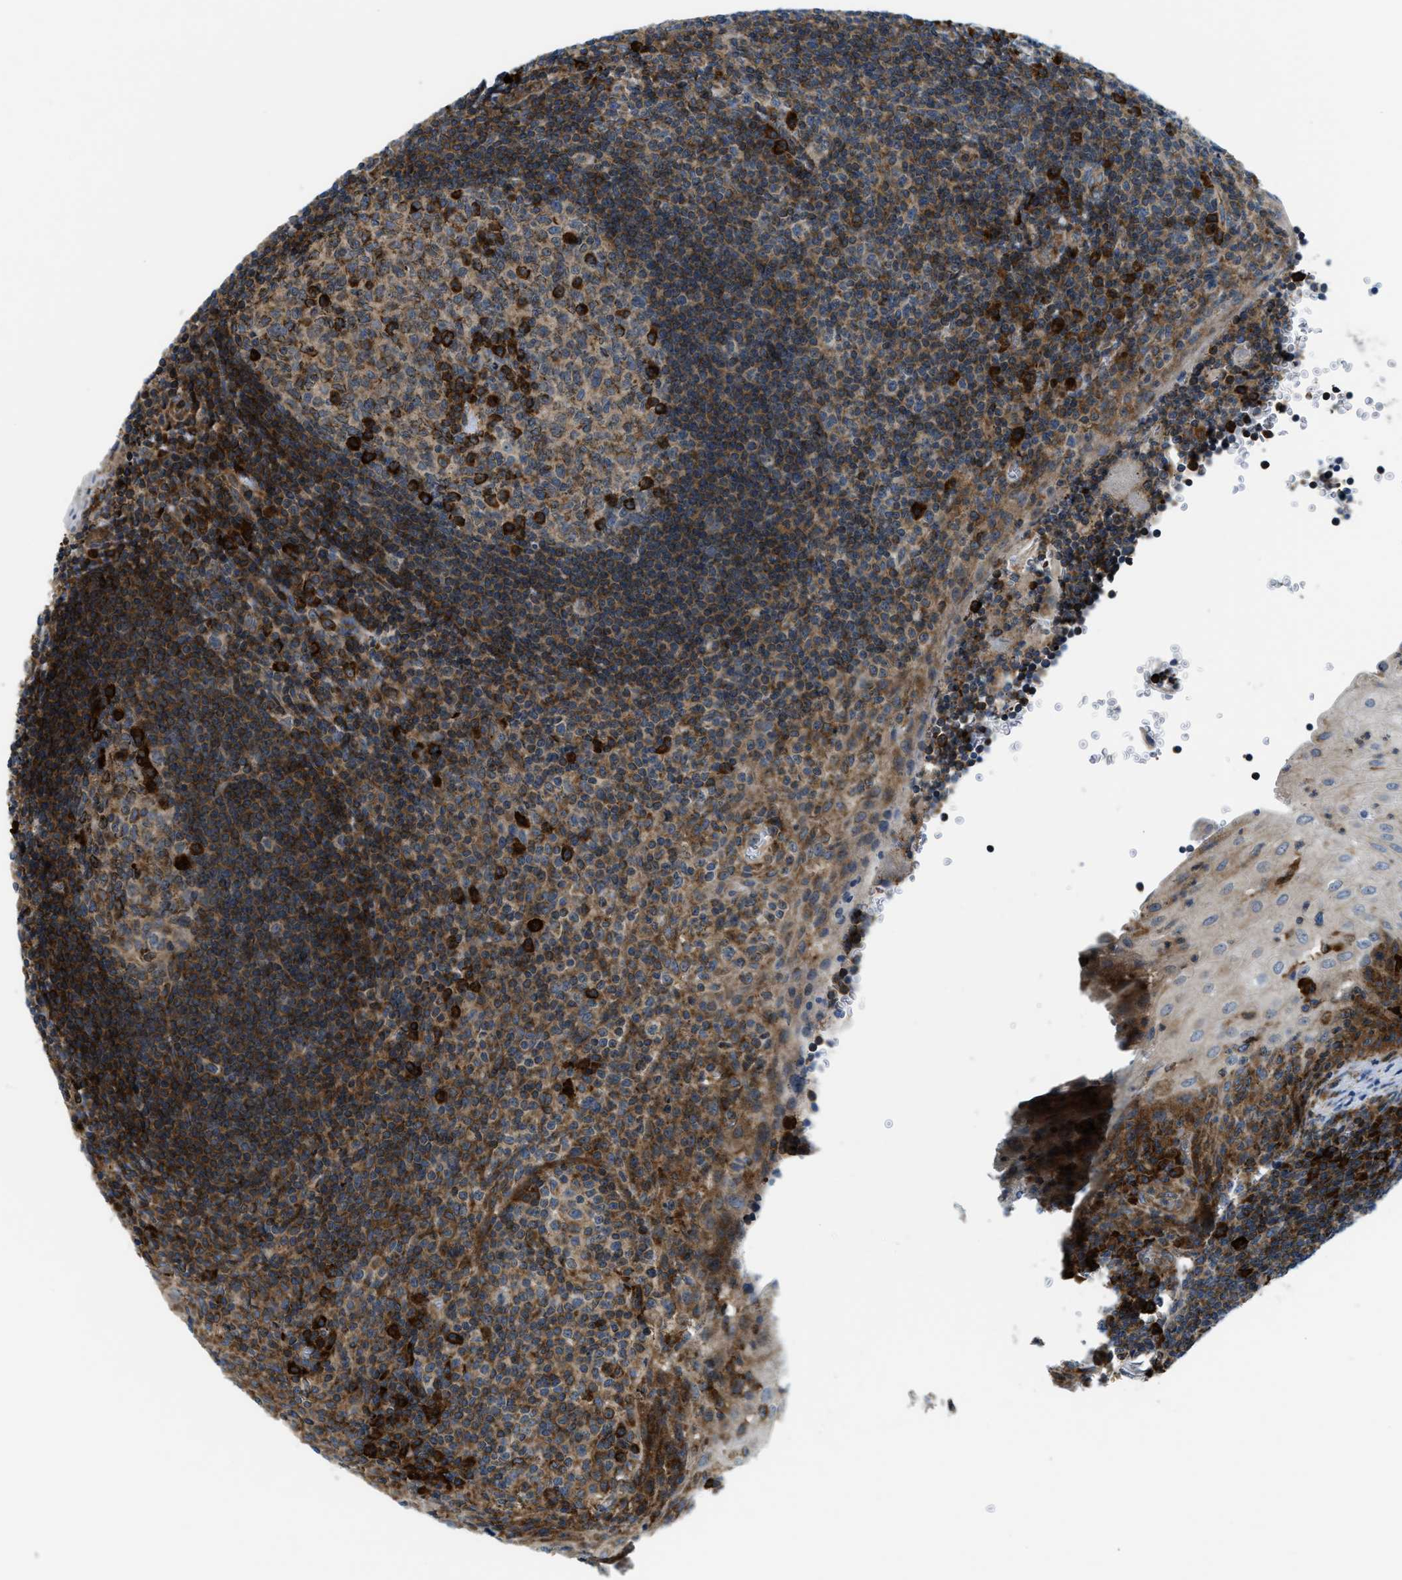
{"staining": {"intensity": "strong", "quantity": "<25%", "location": "cytoplasmic/membranous"}, "tissue": "tonsil", "cell_type": "Germinal center cells", "image_type": "normal", "snomed": [{"axis": "morphology", "description": "Normal tissue, NOS"}, {"axis": "topography", "description": "Tonsil"}], "caption": "About <25% of germinal center cells in normal human tonsil exhibit strong cytoplasmic/membranous protein positivity as visualized by brown immunohistochemical staining.", "gene": "CSPG4", "patient": {"sex": "male", "age": 37}}